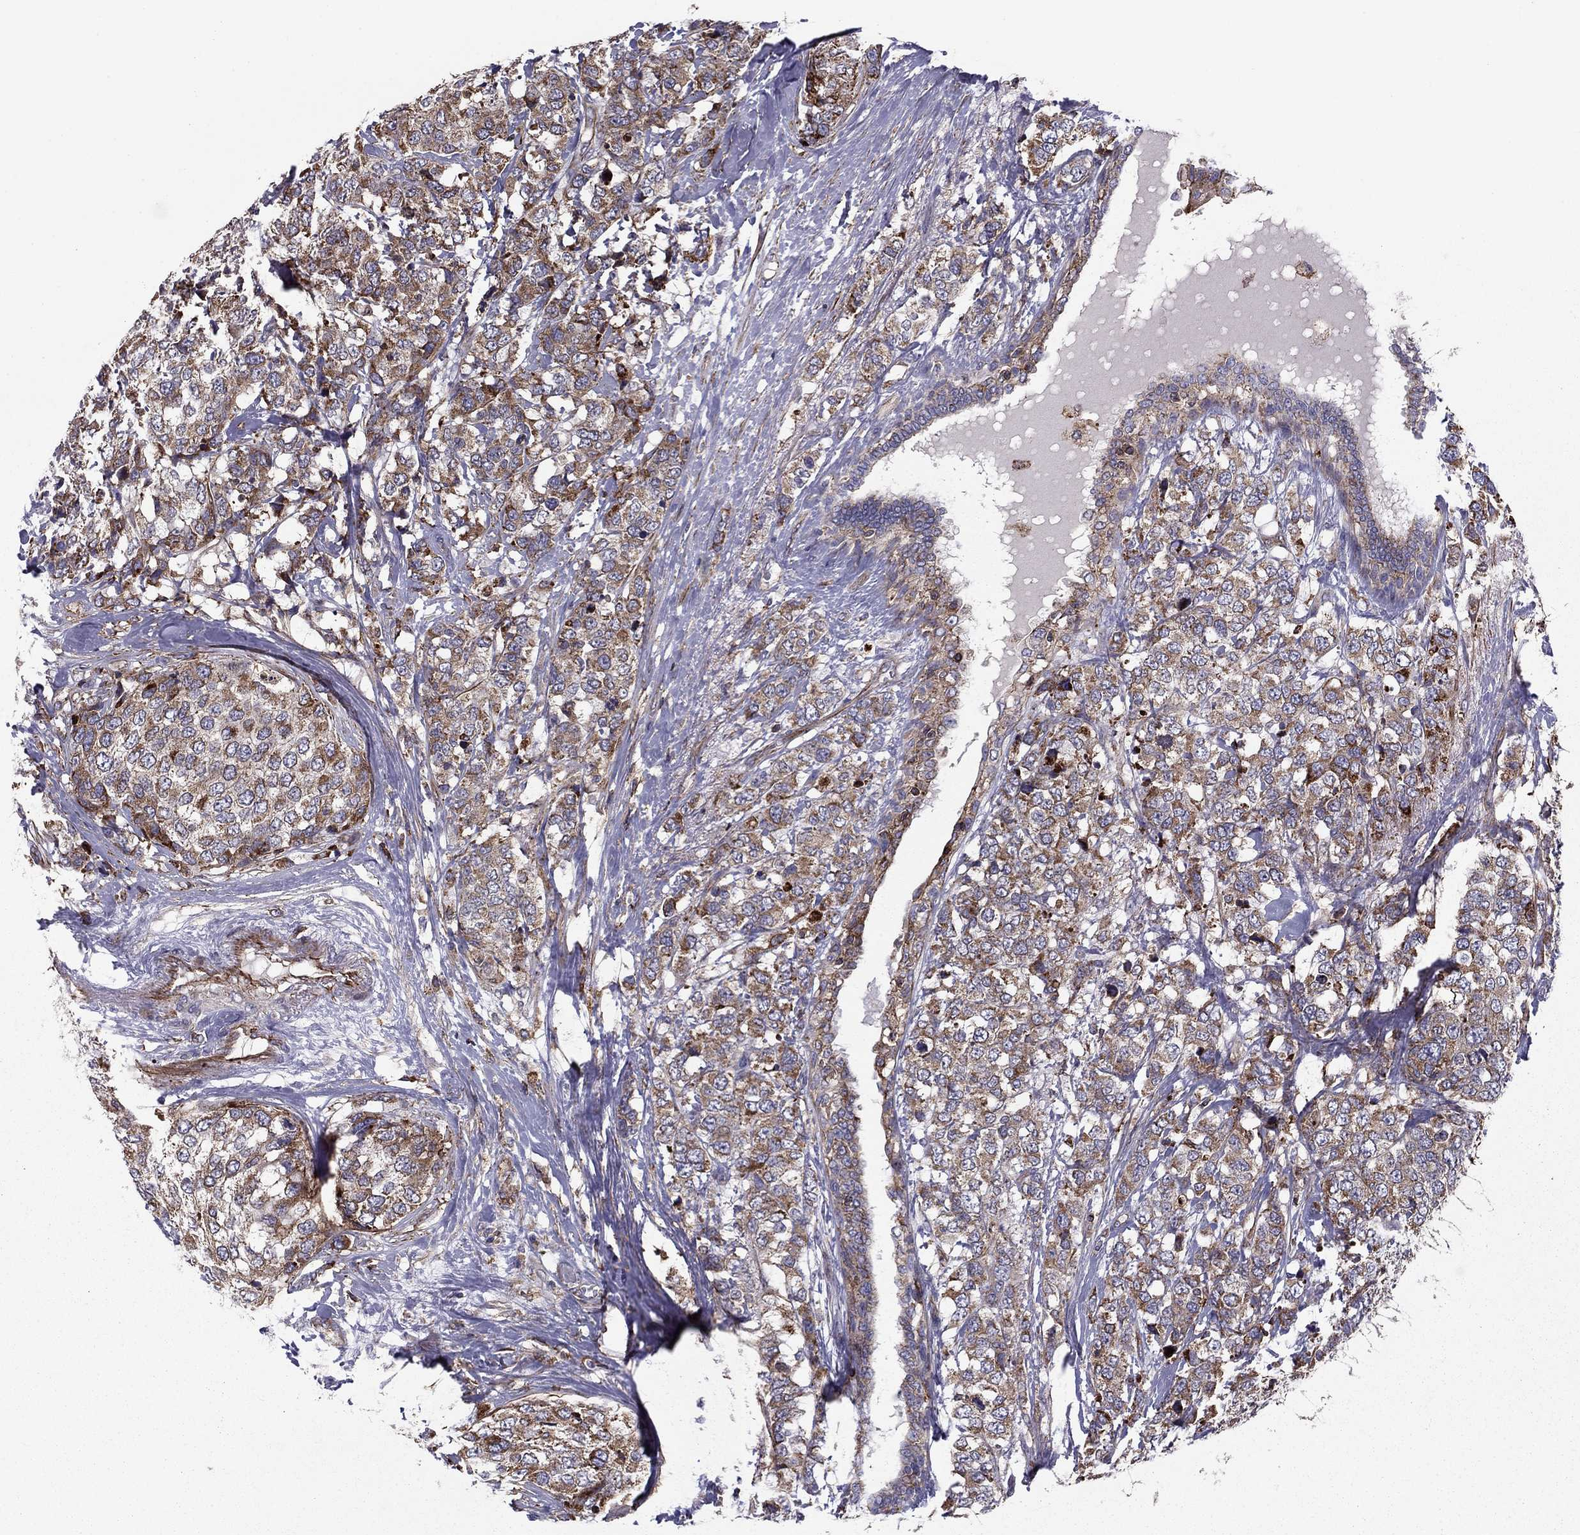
{"staining": {"intensity": "strong", "quantity": "<25%", "location": "cytoplasmic/membranous"}, "tissue": "breast cancer", "cell_type": "Tumor cells", "image_type": "cancer", "snomed": [{"axis": "morphology", "description": "Lobular carcinoma"}, {"axis": "topography", "description": "Breast"}], "caption": "This histopathology image reveals immunohistochemistry (IHC) staining of breast lobular carcinoma, with medium strong cytoplasmic/membranous staining in approximately <25% of tumor cells.", "gene": "ALG6", "patient": {"sex": "female", "age": 59}}